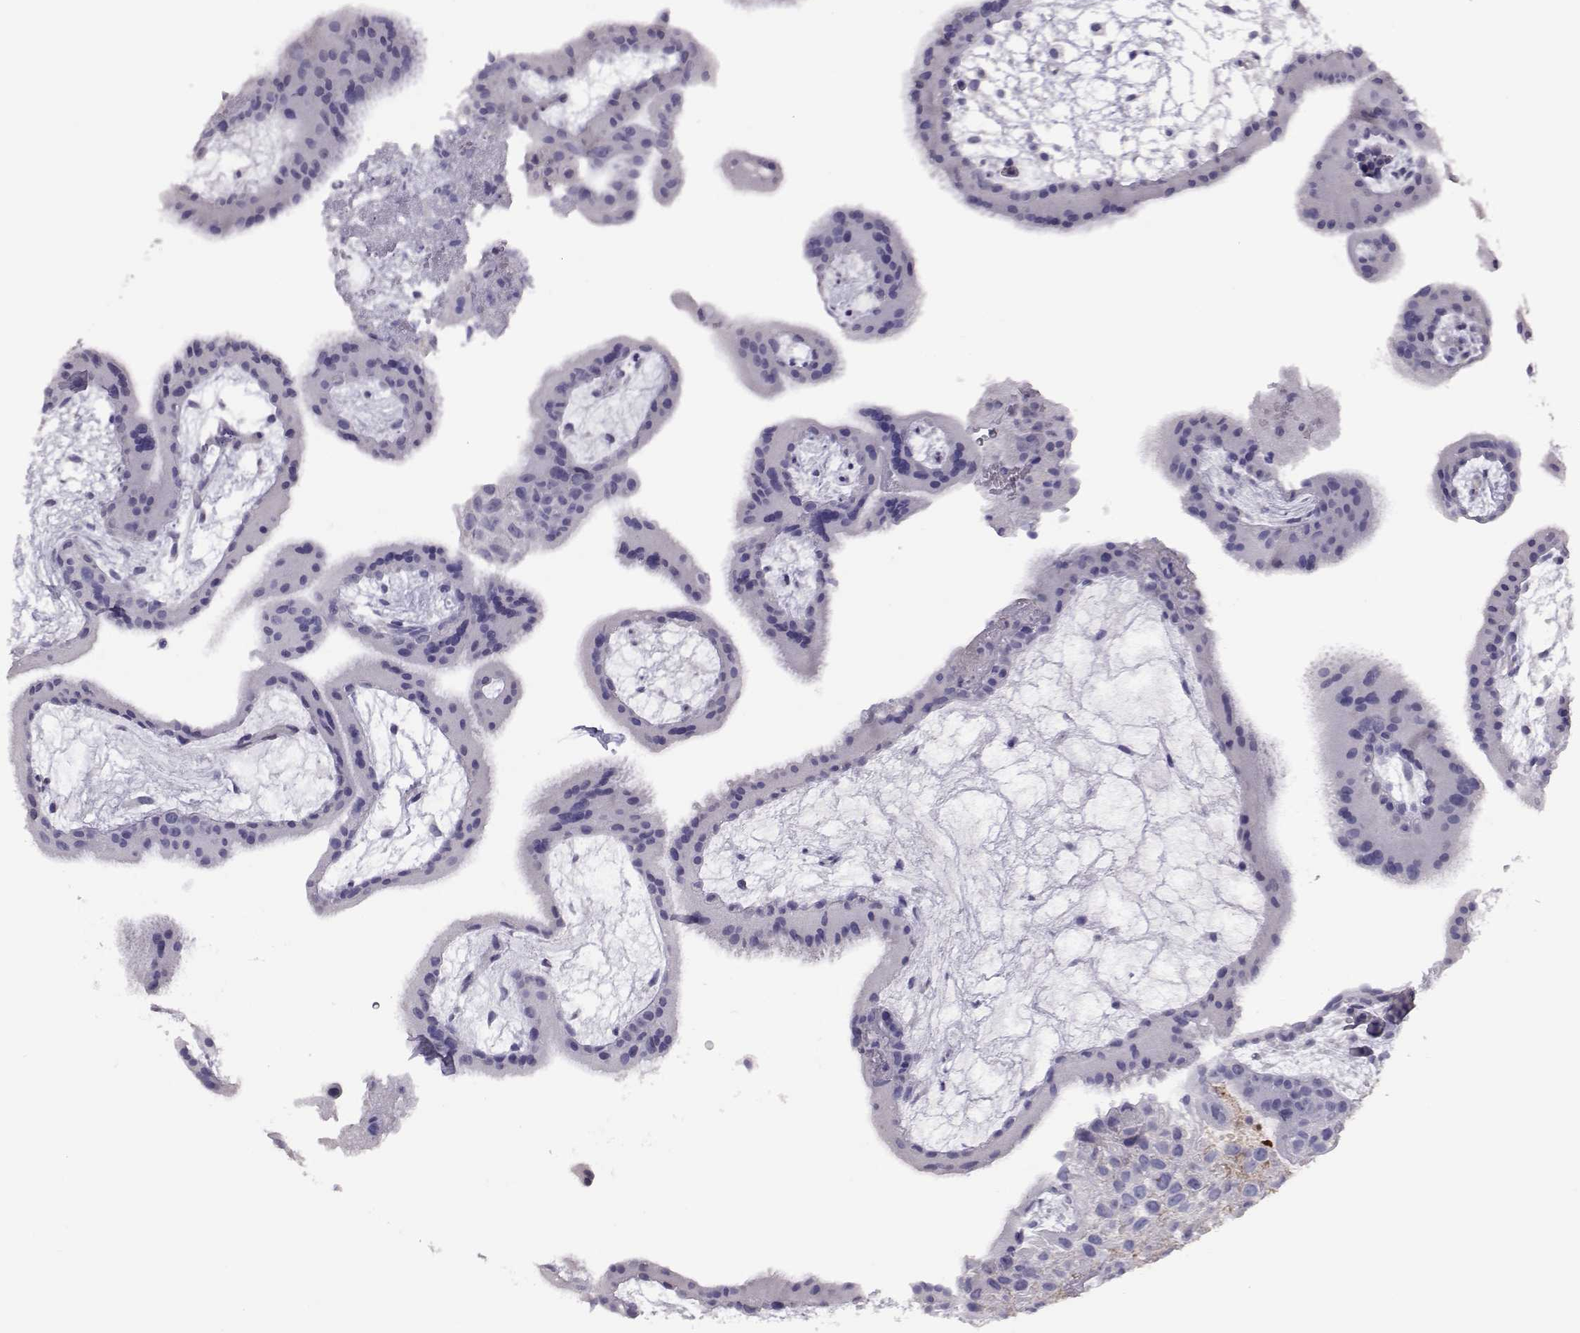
{"staining": {"intensity": "negative", "quantity": "none", "location": "none"}, "tissue": "placenta", "cell_type": "Decidual cells", "image_type": "normal", "snomed": [{"axis": "morphology", "description": "Normal tissue, NOS"}, {"axis": "topography", "description": "Placenta"}], "caption": "Immunohistochemical staining of unremarkable placenta reveals no significant expression in decidual cells. The staining is performed using DAB brown chromogen with nuclei counter-stained in using hematoxylin.", "gene": "PMCH", "patient": {"sex": "female", "age": 19}}